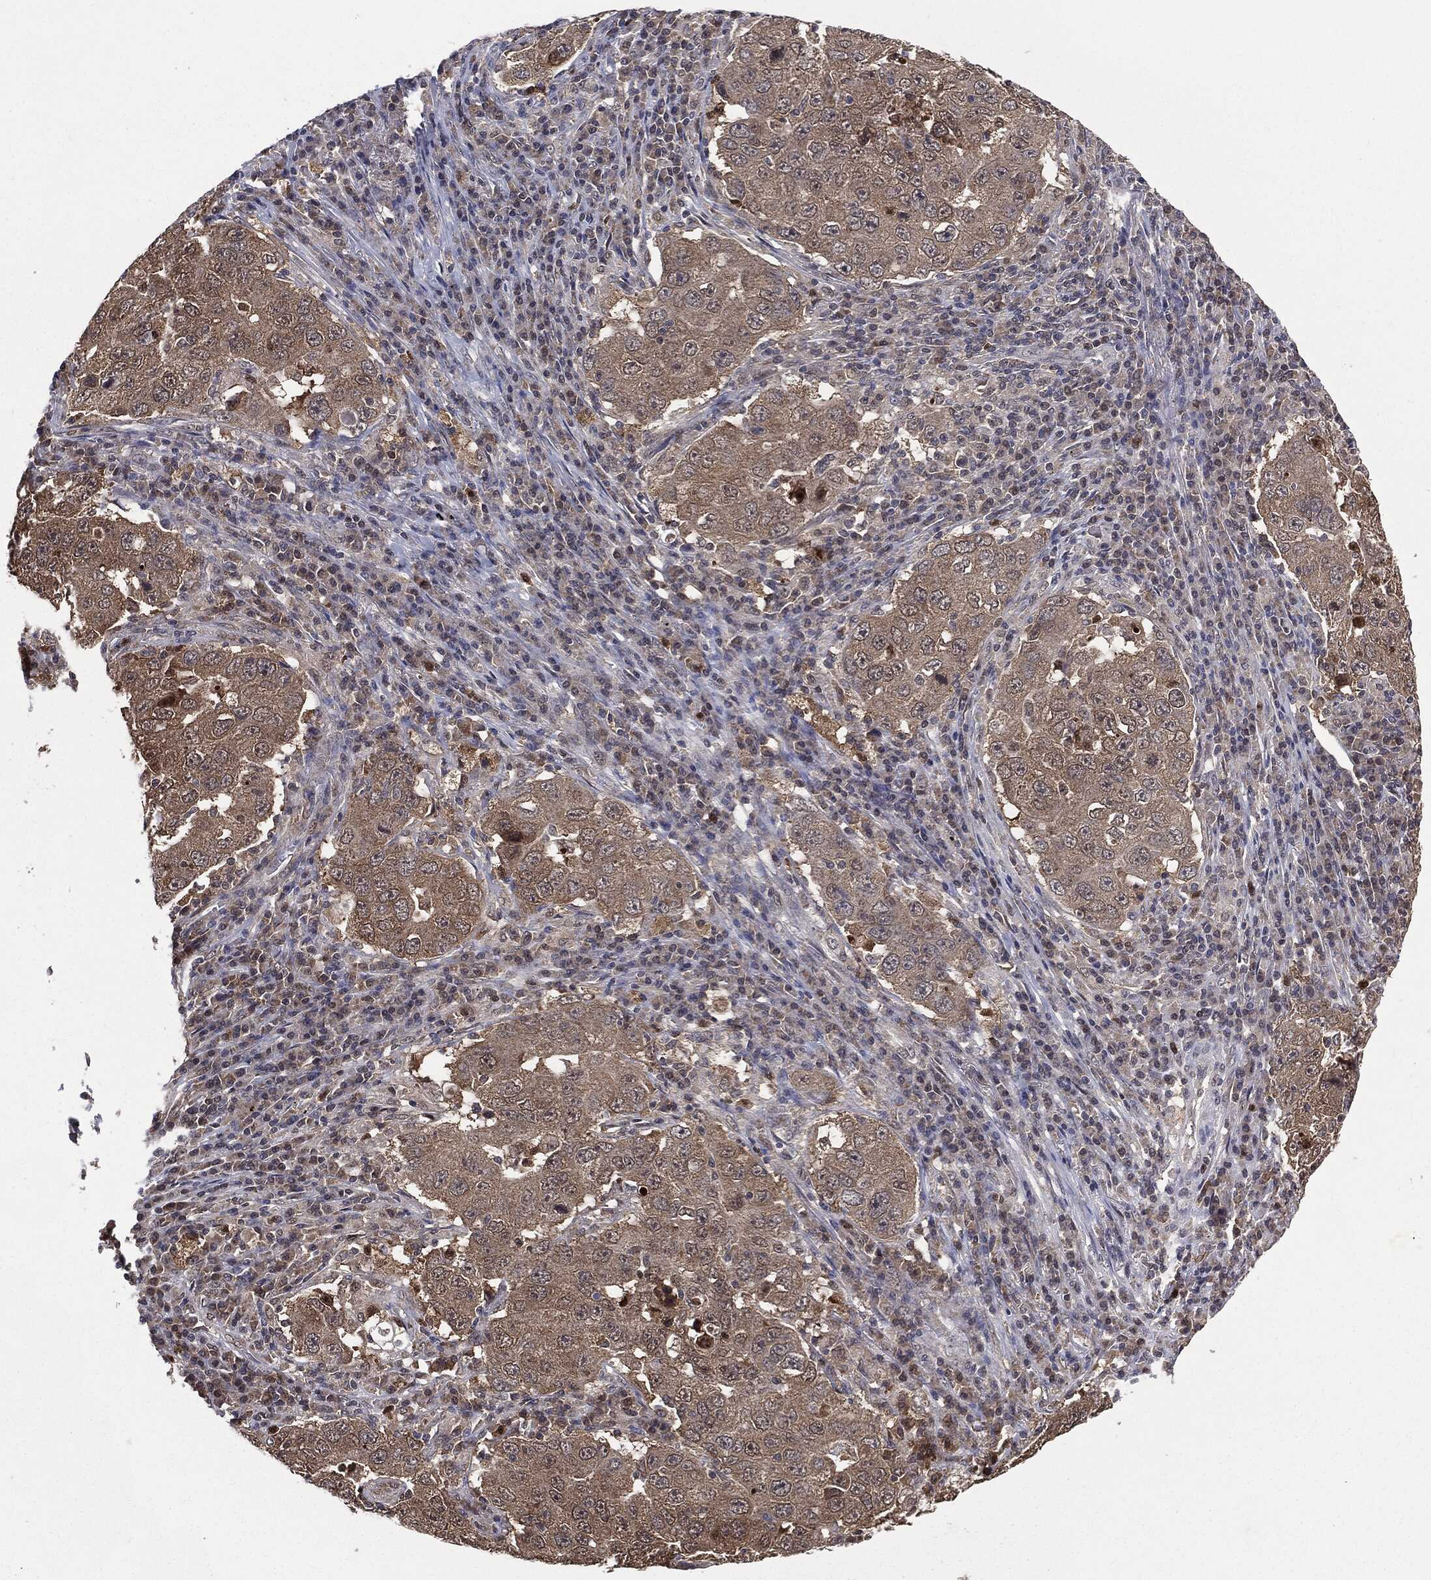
{"staining": {"intensity": "negative", "quantity": "none", "location": "none"}, "tissue": "lung cancer", "cell_type": "Tumor cells", "image_type": "cancer", "snomed": [{"axis": "morphology", "description": "Adenocarcinoma, NOS"}, {"axis": "topography", "description": "Lung"}], "caption": "The micrograph demonstrates no staining of tumor cells in lung cancer (adenocarcinoma). (DAB immunohistochemistry visualized using brightfield microscopy, high magnification).", "gene": "GPI", "patient": {"sex": "male", "age": 73}}